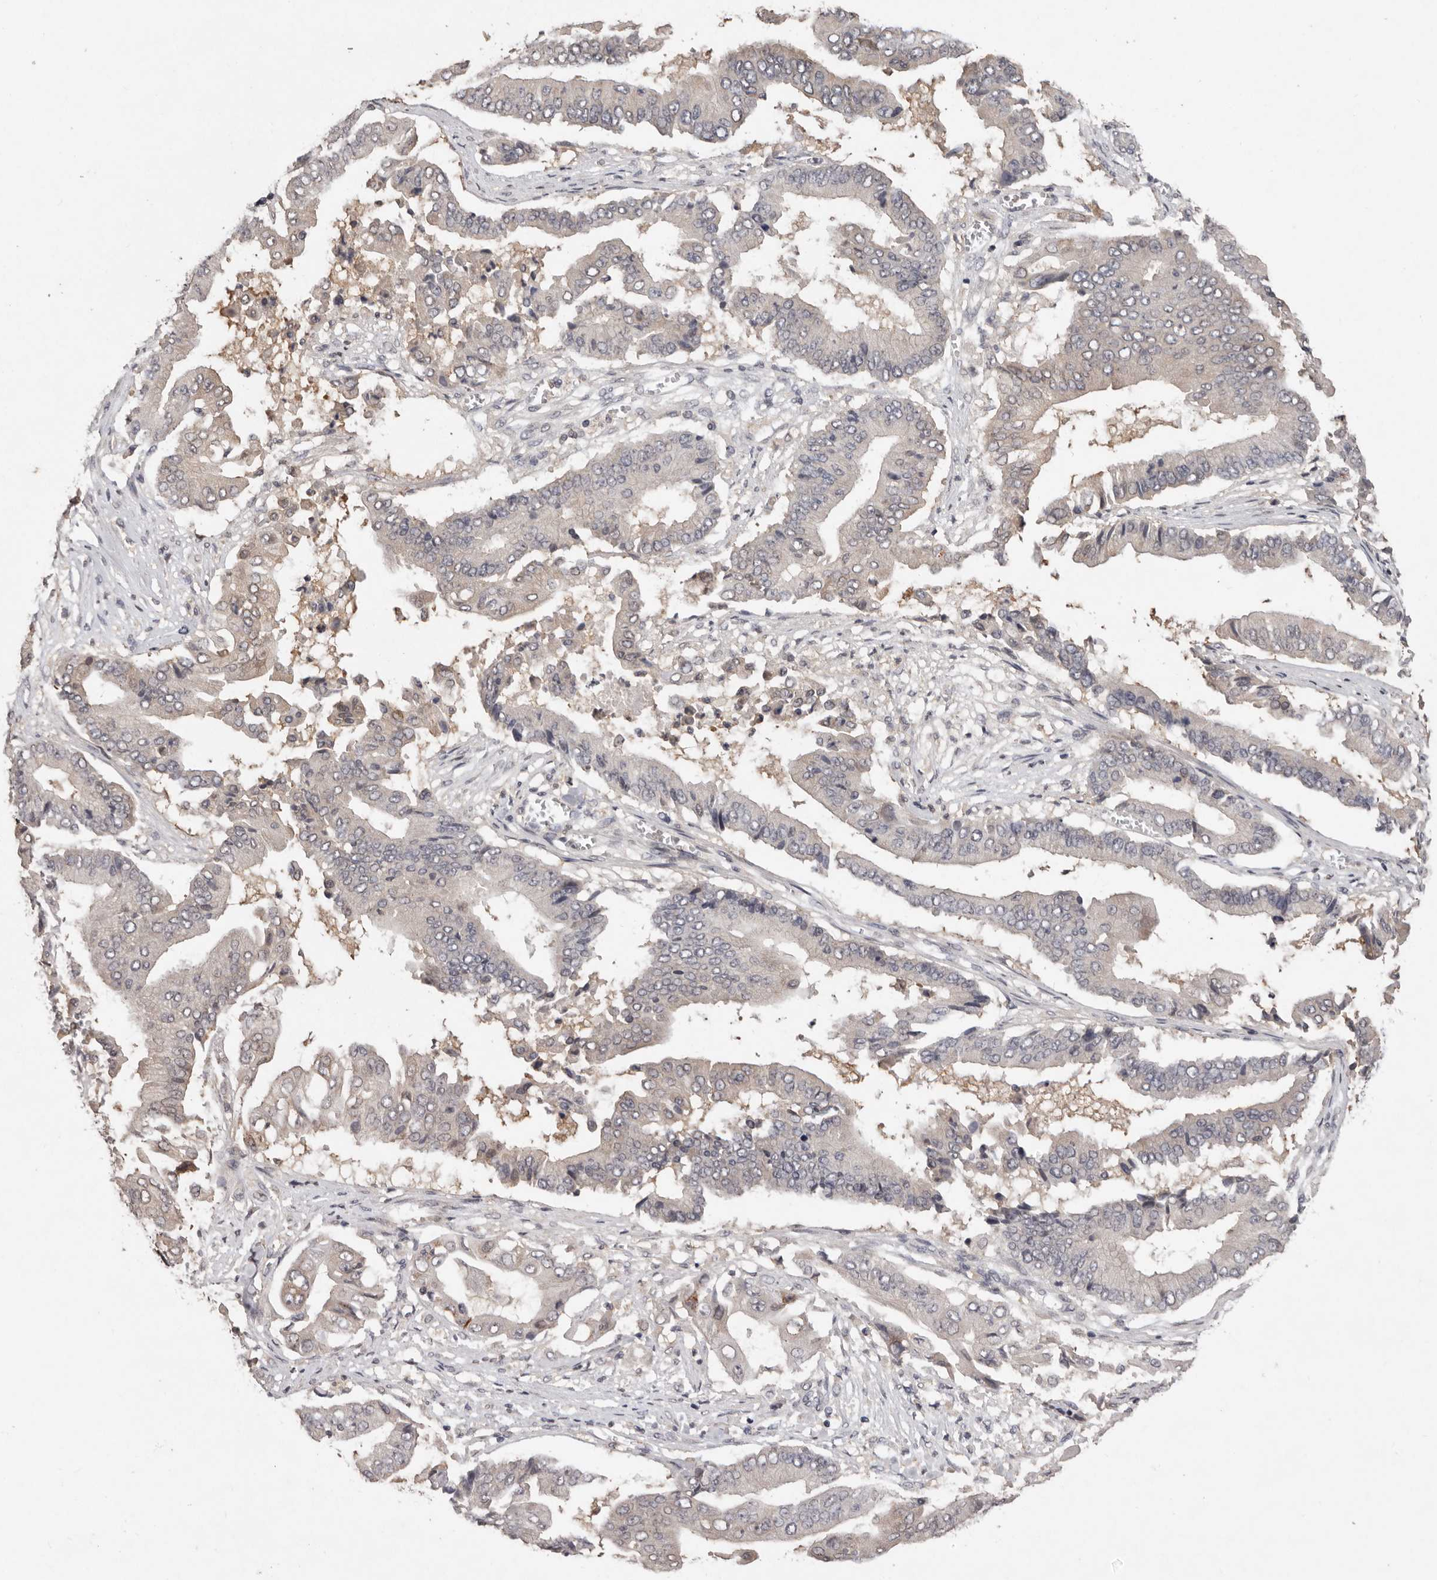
{"staining": {"intensity": "negative", "quantity": "none", "location": "none"}, "tissue": "pancreatic cancer", "cell_type": "Tumor cells", "image_type": "cancer", "snomed": [{"axis": "morphology", "description": "Adenocarcinoma, NOS"}, {"axis": "topography", "description": "Pancreas"}], "caption": "Pancreatic adenocarcinoma was stained to show a protein in brown. There is no significant staining in tumor cells. (Brightfield microscopy of DAB (3,3'-diaminobenzidine) IHC at high magnification).", "gene": "SULT1E1", "patient": {"sex": "female", "age": 77}}